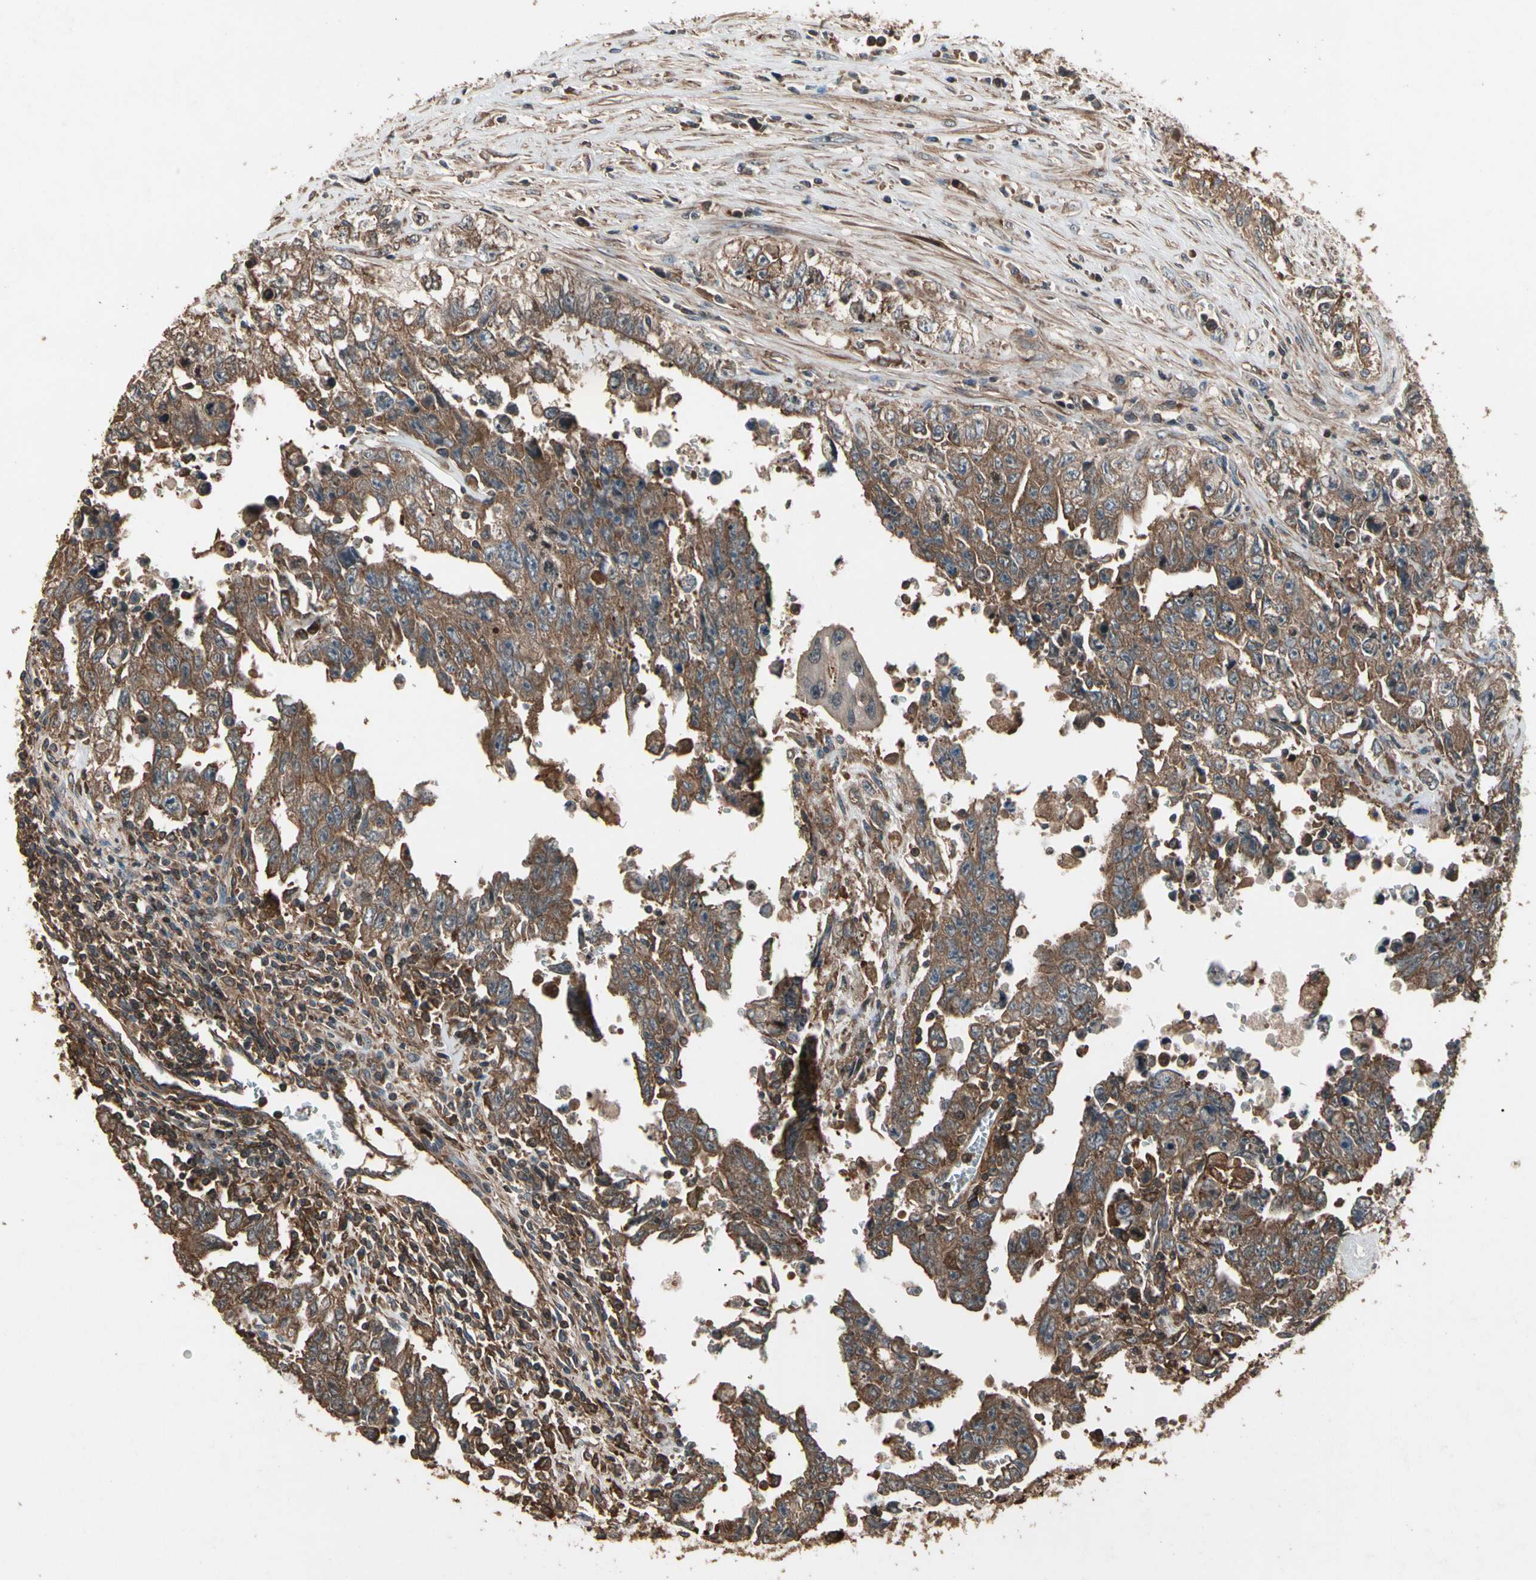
{"staining": {"intensity": "moderate", "quantity": ">75%", "location": "cytoplasmic/membranous"}, "tissue": "testis cancer", "cell_type": "Tumor cells", "image_type": "cancer", "snomed": [{"axis": "morphology", "description": "Carcinoma, Embryonal, NOS"}, {"axis": "topography", "description": "Testis"}], "caption": "DAB immunohistochemical staining of testis embryonal carcinoma reveals moderate cytoplasmic/membranous protein expression in approximately >75% of tumor cells. (brown staining indicates protein expression, while blue staining denotes nuclei).", "gene": "AGBL2", "patient": {"sex": "male", "age": 28}}